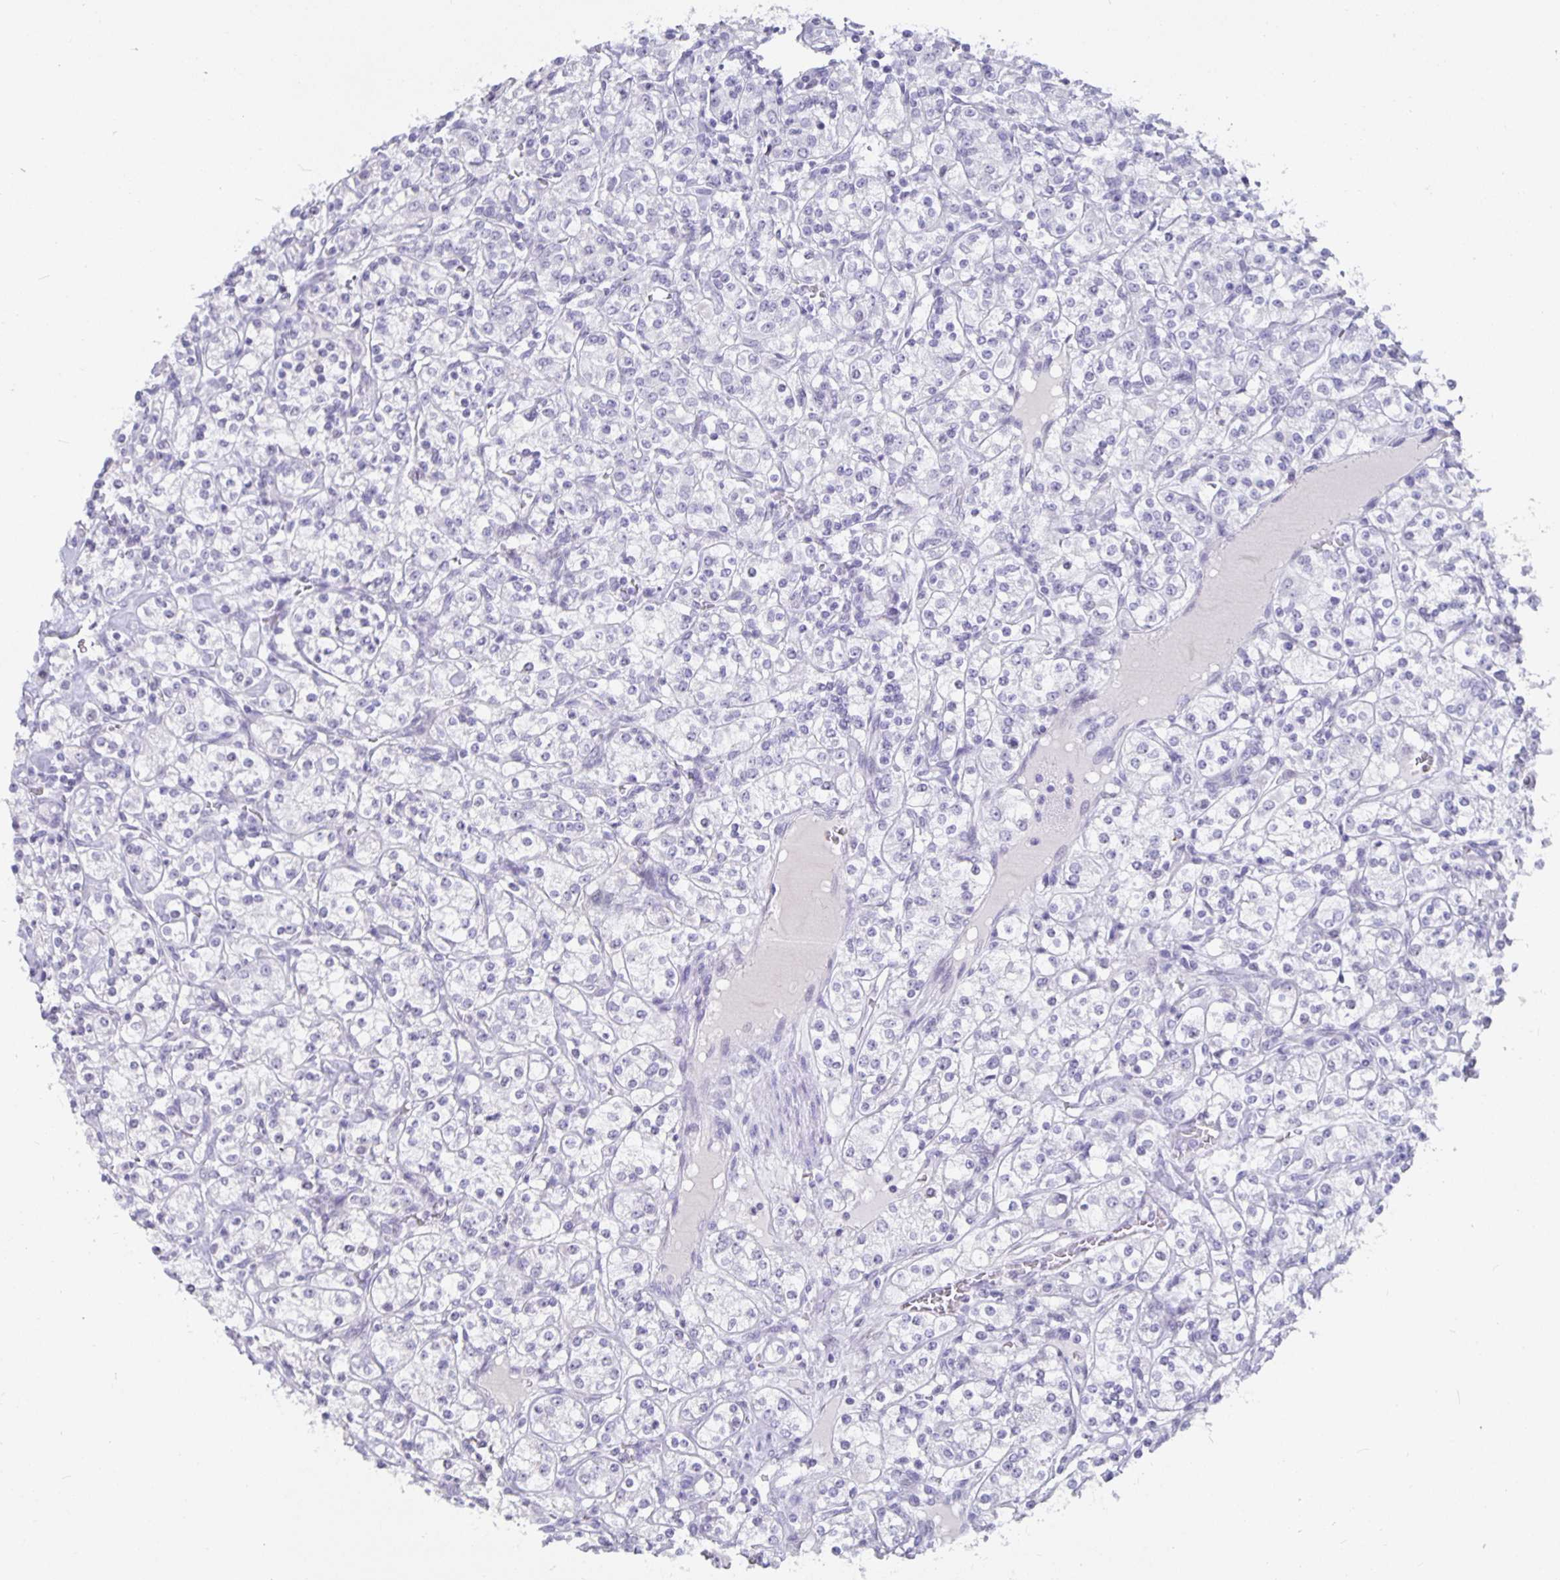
{"staining": {"intensity": "negative", "quantity": "none", "location": "none"}, "tissue": "renal cancer", "cell_type": "Tumor cells", "image_type": "cancer", "snomed": [{"axis": "morphology", "description": "Adenocarcinoma, NOS"}, {"axis": "topography", "description": "Kidney"}], "caption": "The IHC micrograph has no significant staining in tumor cells of adenocarcinoma (renal) tissue. (Stains: DAB immunohistochemistry (IHC) with hematoxylin counter stain, Microscopy: brightfield microscopy at high magnification).", "gene": "OLIG2", "patient": {"sex": "male", "age": 77}}